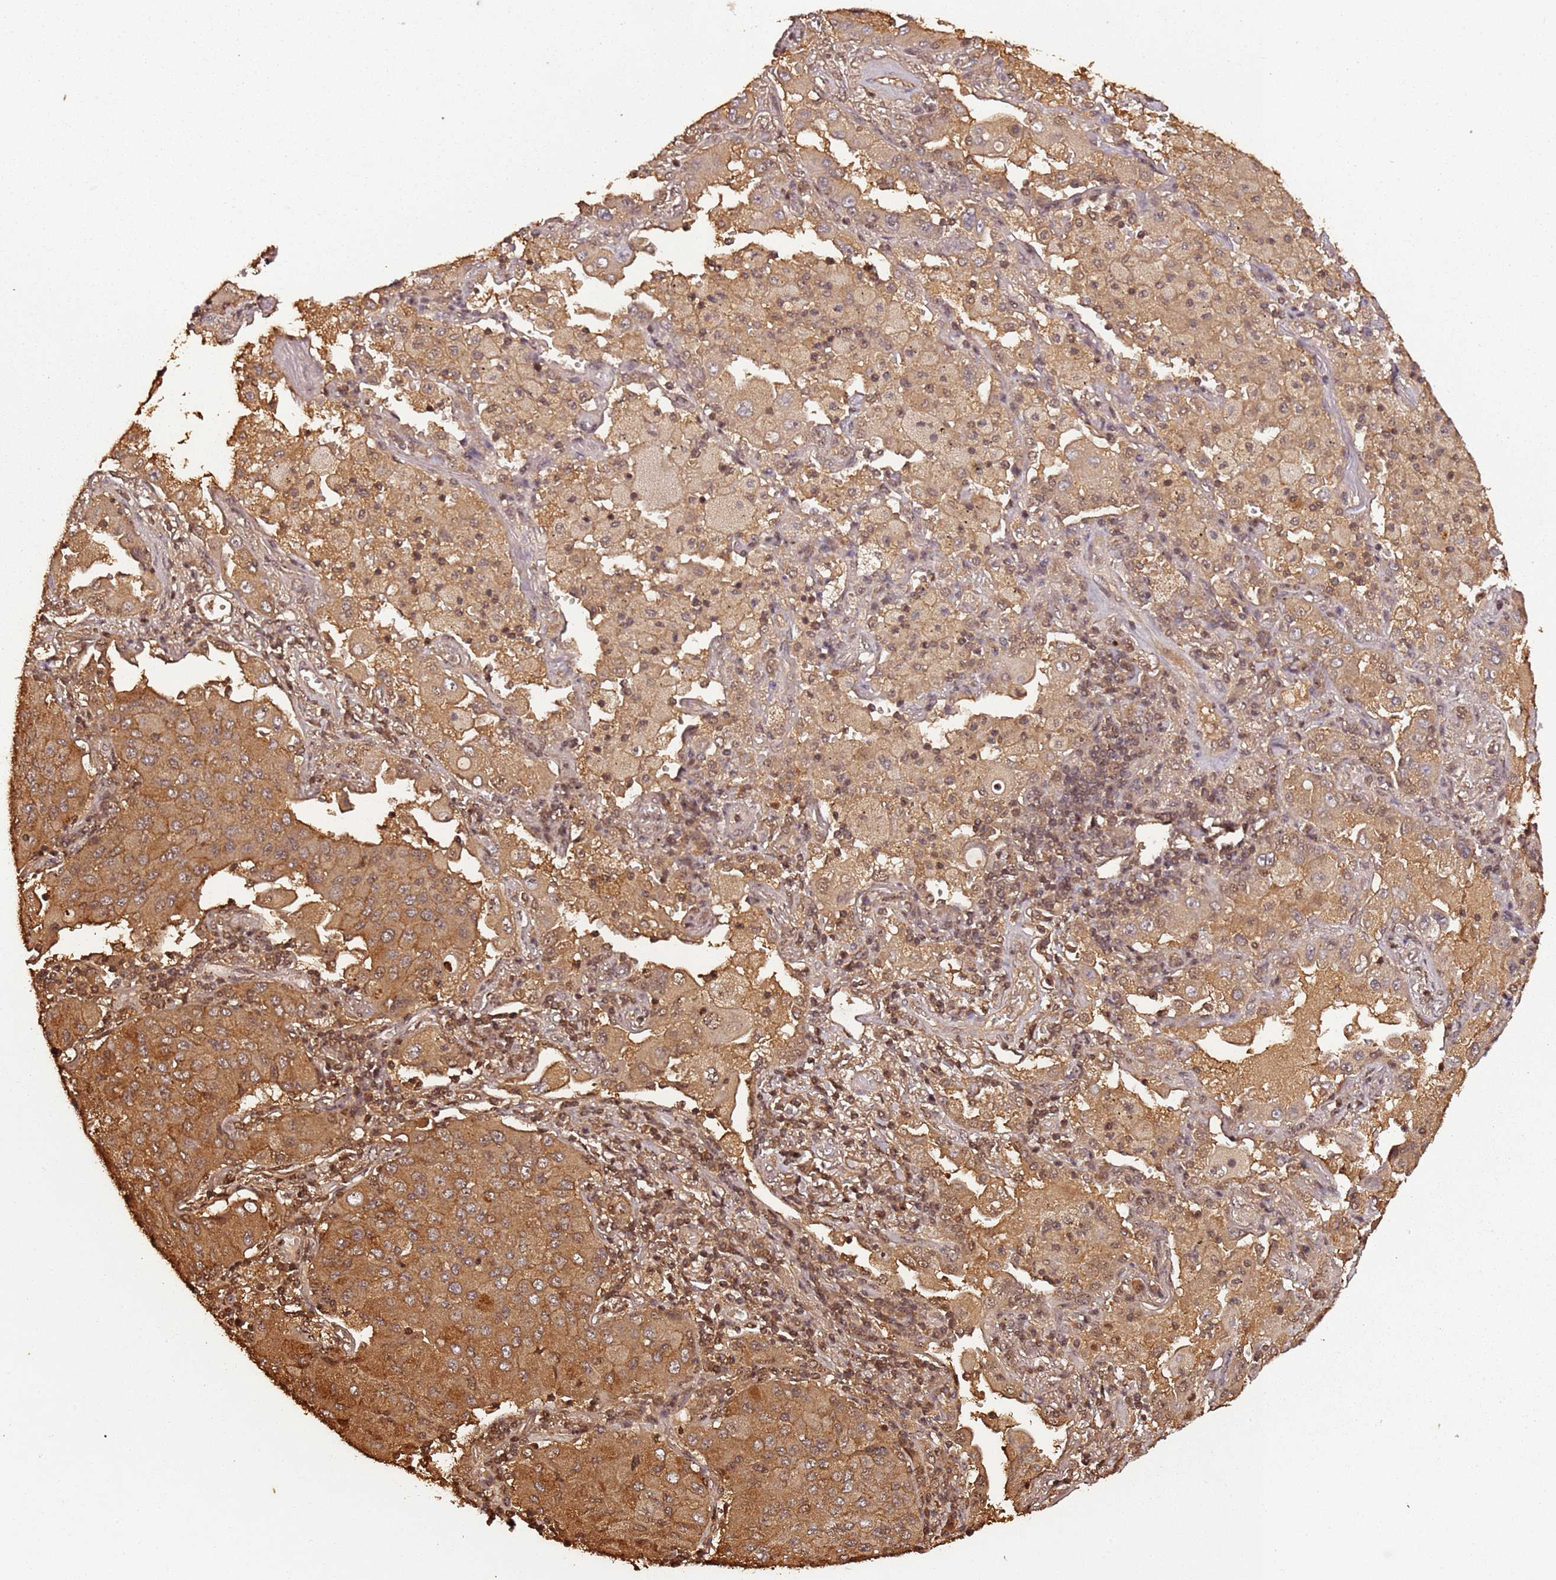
{"staining": {"intensity": "moderate", "quantity": ">75%", "location": "cytoplasmic/membranous"}, "tissue": "lung cancer", "cell_type": "Tumor cells", "image_type": "cancer", "snomed": [{"axis": "morphology", "description": "Squamous cell carcinoma, NOS"}, {"axis": "topography", "description": "Lung"}], "caption": "Protein expression analysis of lung squamous cell carcinoma displays moderate cytoplasmic/membranous staining in approximately >75% of tumor cells.", "gene": "COL1A2", "patient": {"sex": "male", "age": 74}}